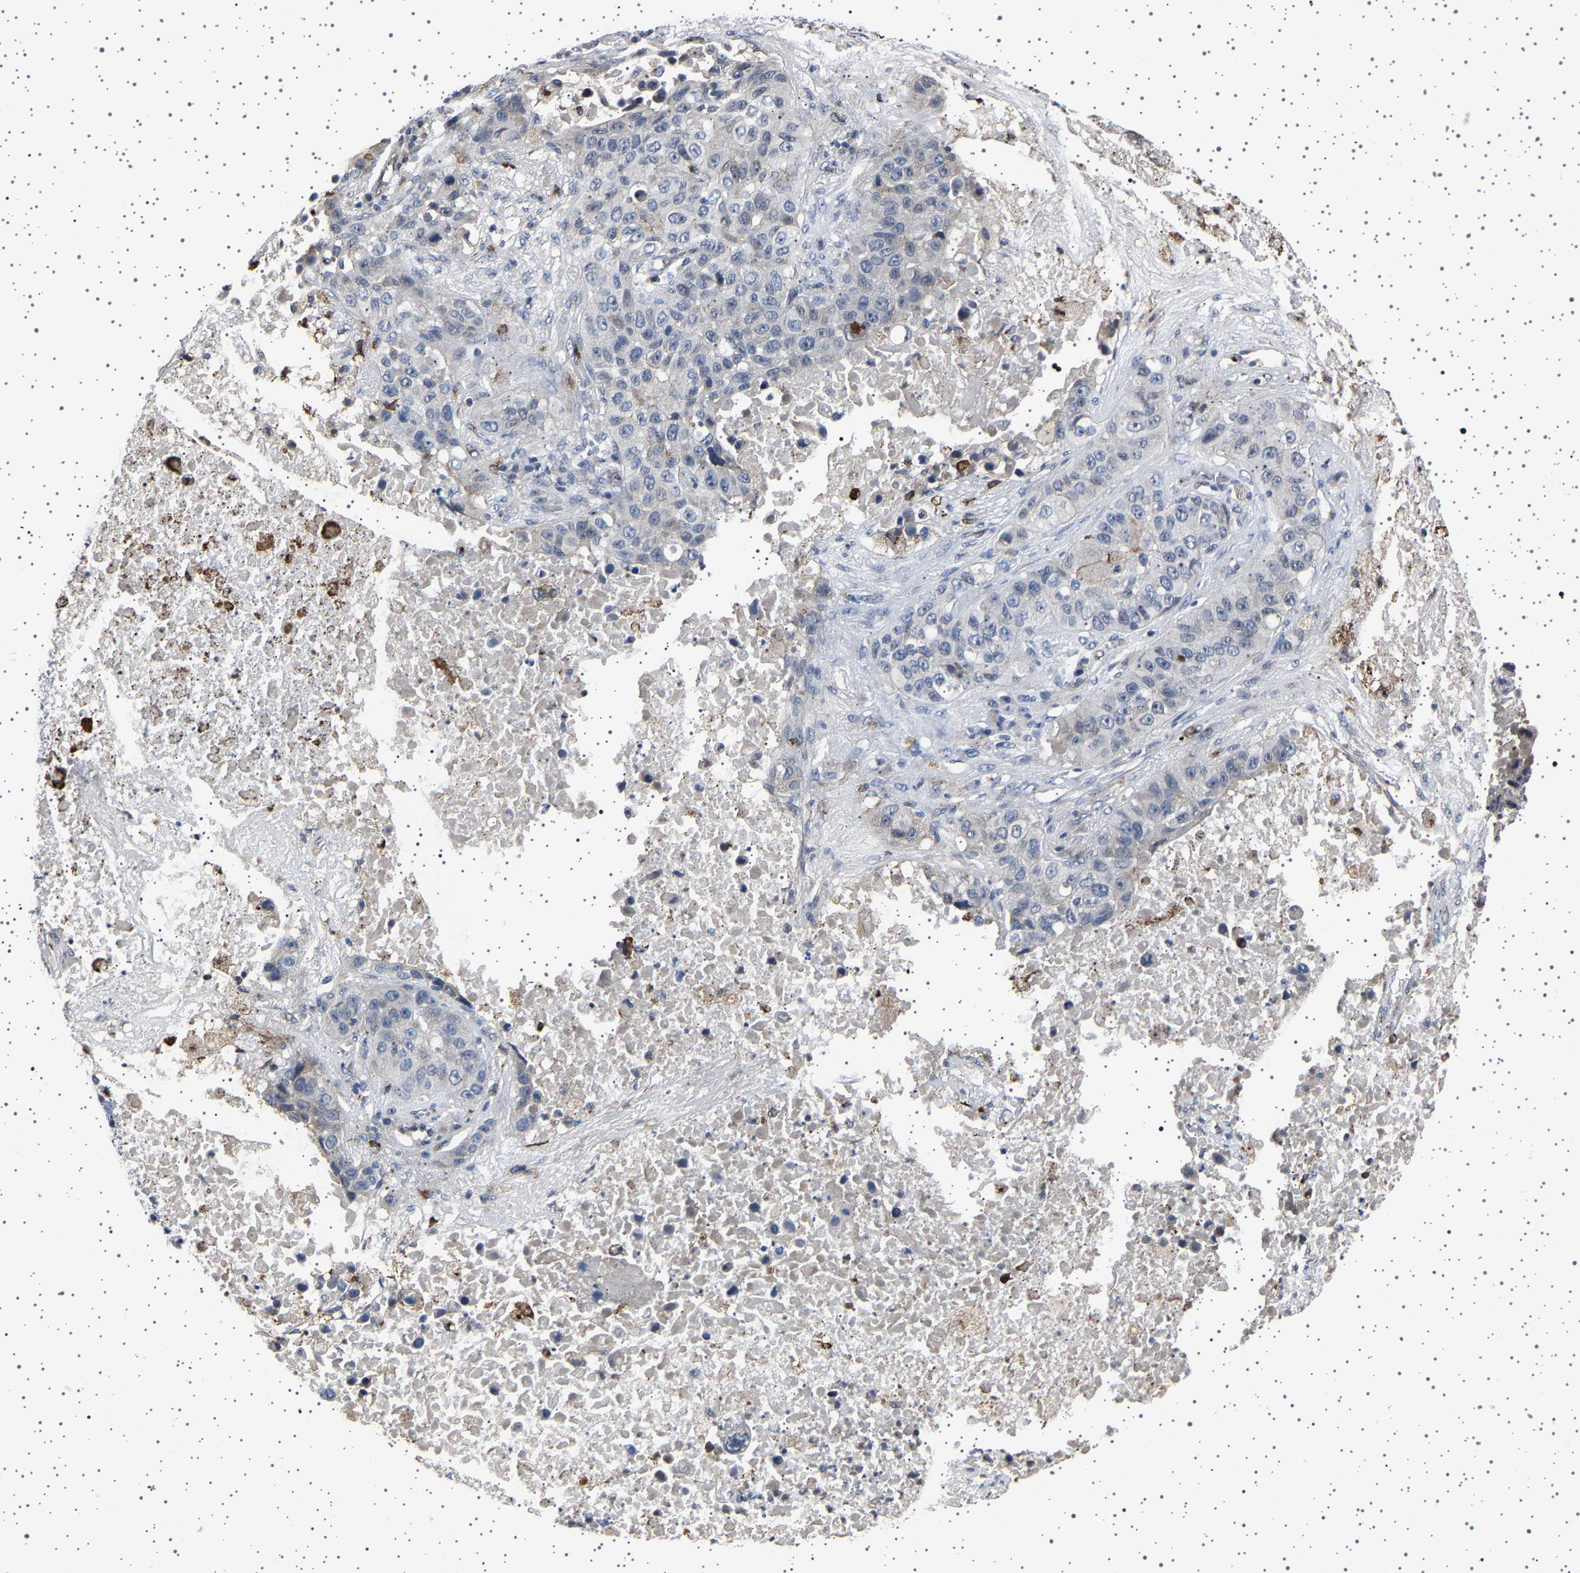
{"staining": {"intensity": "negative", "quantity": "none", "location": "none"}, "tissue": "lung cancer", "cell_type": "Tumor cells", "image_type": "cancer", "snomed": [{"axis": "morphology", "description": "Squamous cell carcinoma, NOS"}, {"axis": "topography", "description": "Lung"}], "caption": "Immunohistochemistry of human lung cancer displays no positivity in tumor cells.", "gene": "IL10RB", "patient": {"sex": "male", "age": 57}}